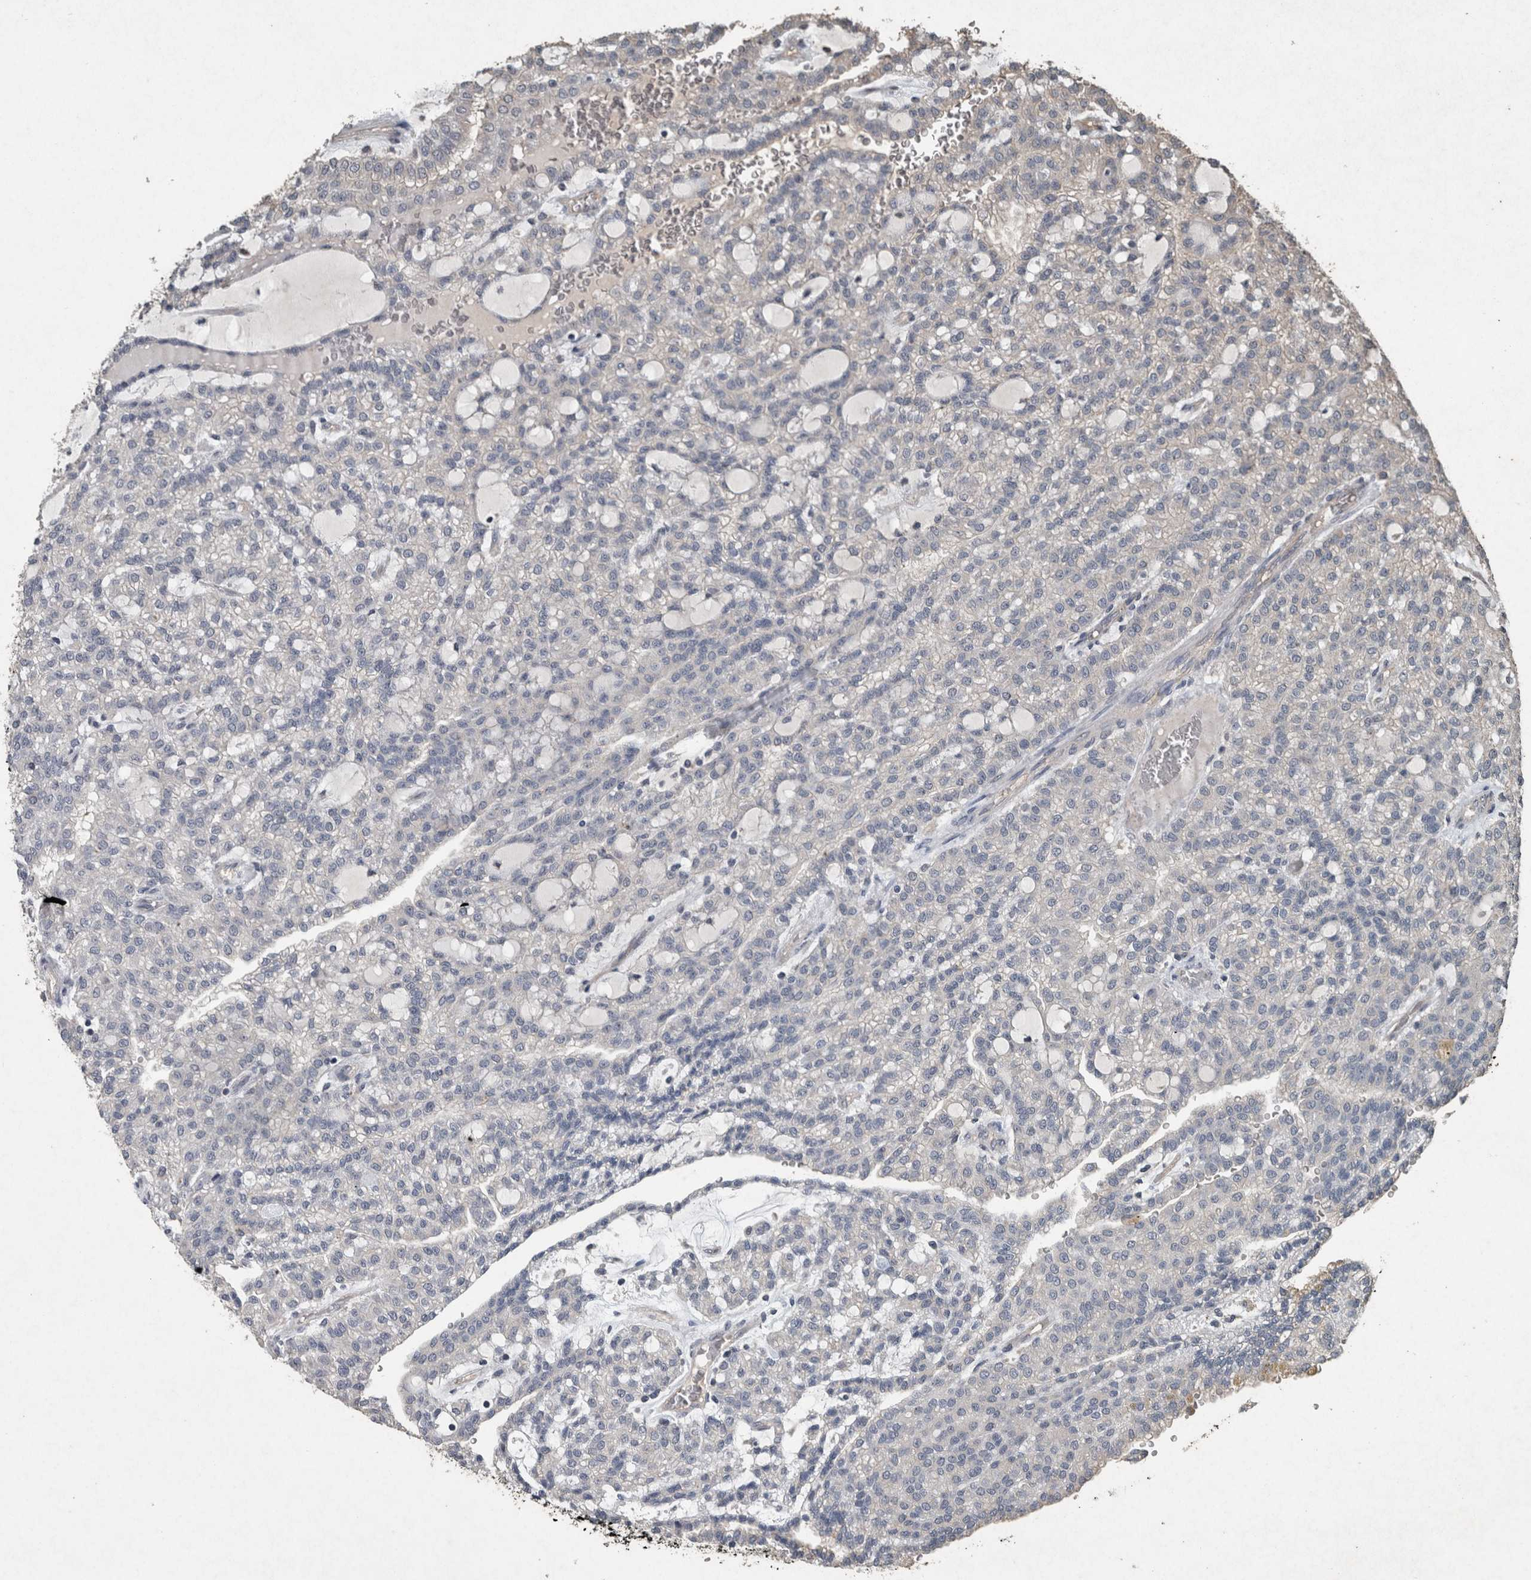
{"staining": {"intensity": "negative", "quantity": "none", "location": "none"}, "tissue": "renal cancer", "cell_type": "Tumor cells", "image_type": "cancer", "snomed": [{"axis": "morphology", "description": "Adenocarcinoma, NOS"}, {"axis": "topography", "description": "Kidney"}], "caption": "Tumor cells show no significant protein expression in renal adenocarcinoma.", "gene": "FGFRL1", "patient": {"sex": "male", "age": 63}}